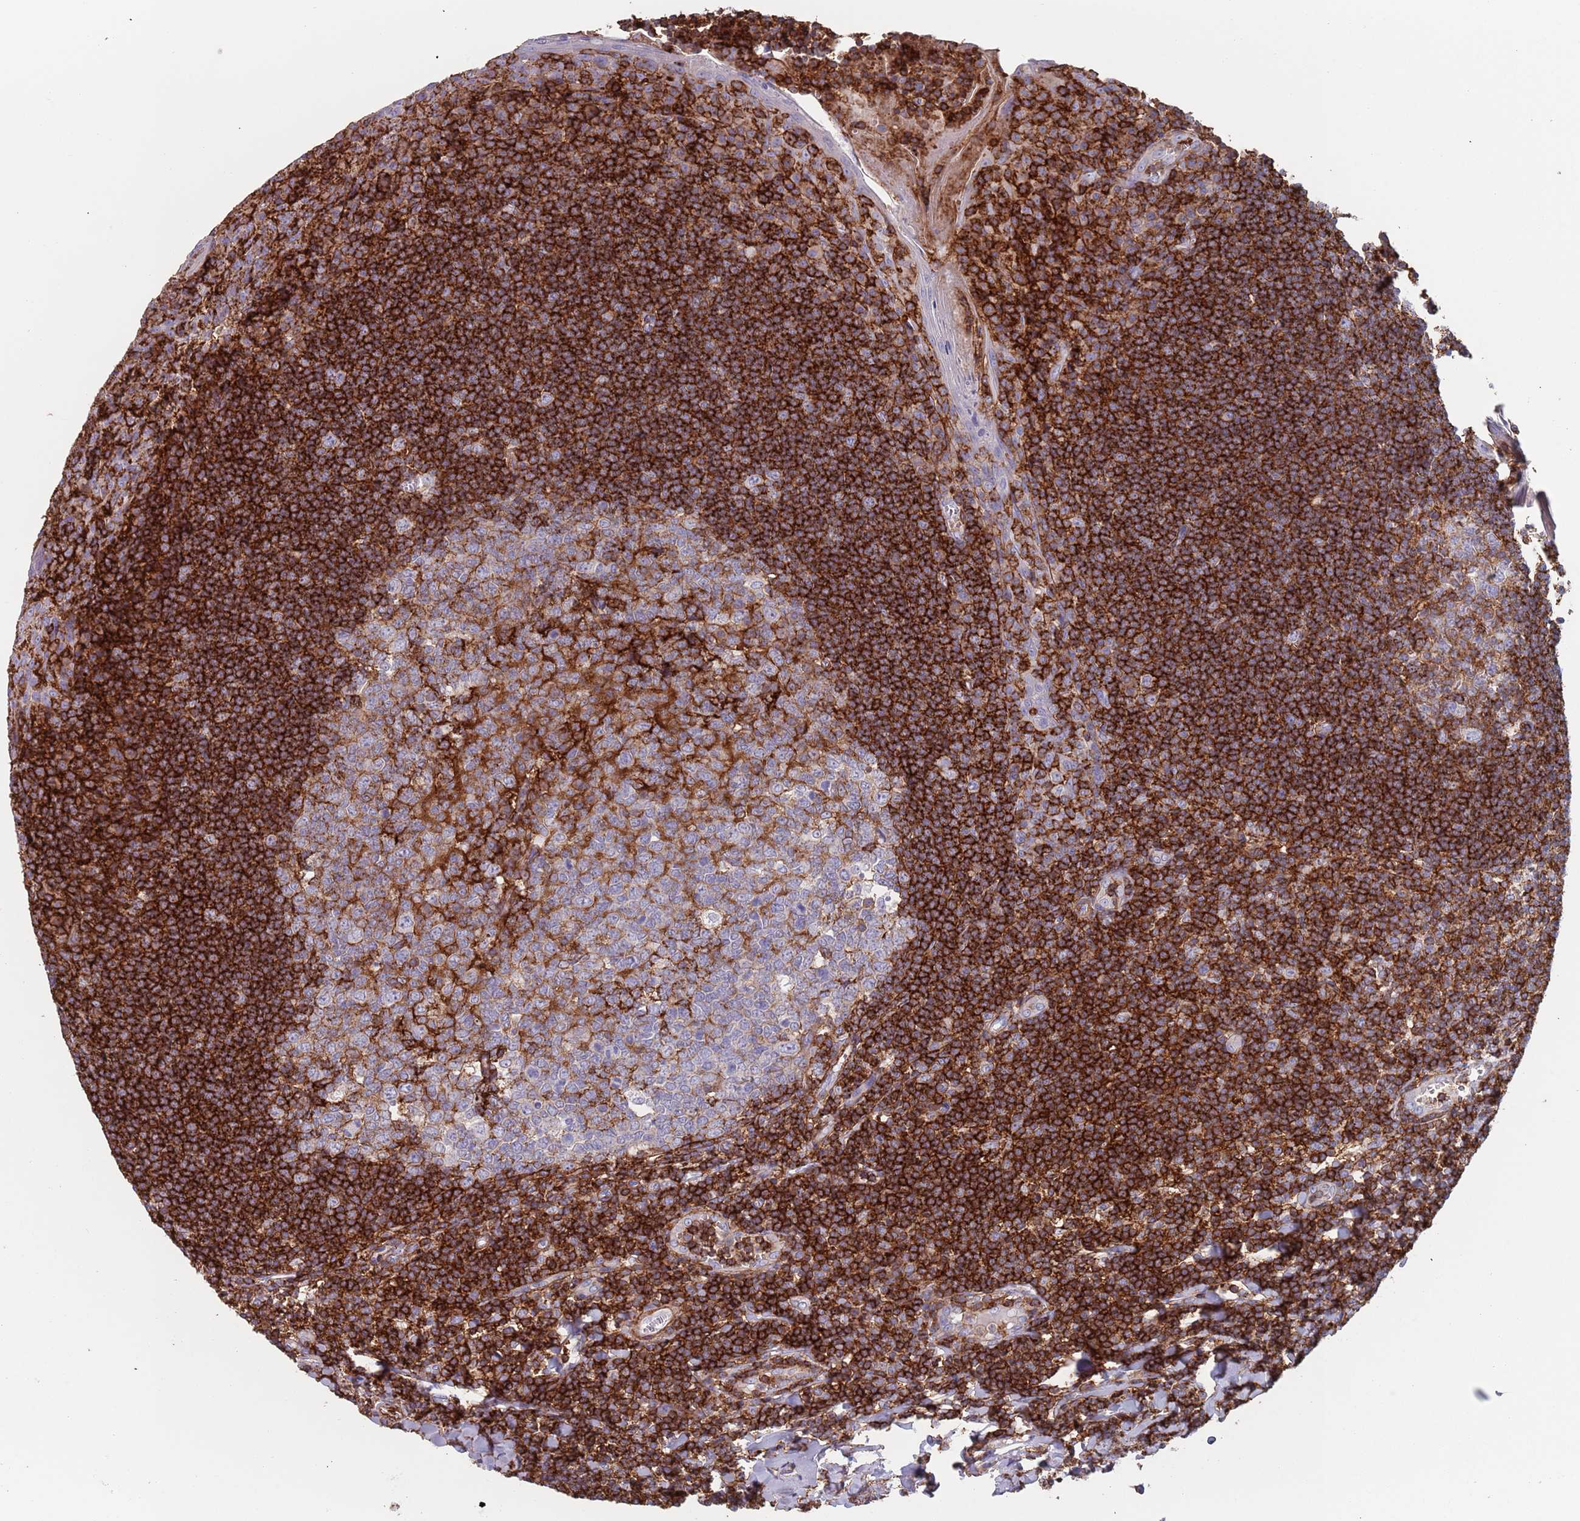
{"staining": {"intensity": "strong", "quantity": "<25%", "location": "cytoplasmic/membranous"}, "tissue": "tonsil", "cell_type": "Germinal center cells", "image_type": "normal", "snomed": [{"axis": "morphology", "description": "Normal tissue, NOS"}, {"axis": "topography", "description": "Tonsil"}], "caption": "Immunohistochemistry of benign tonsil exhibits medium levels of strong cytoplasmic/membranous positivity in approximately <25% of germinal center cells. Using DAB (3,3'-diaminobenzidine) (brown) and hematoxylin (blue) stains, captured at high magnification using brightfield microscopy.", "gene": "RNF144A", "patient": {"sex": "male", "age": 27}}